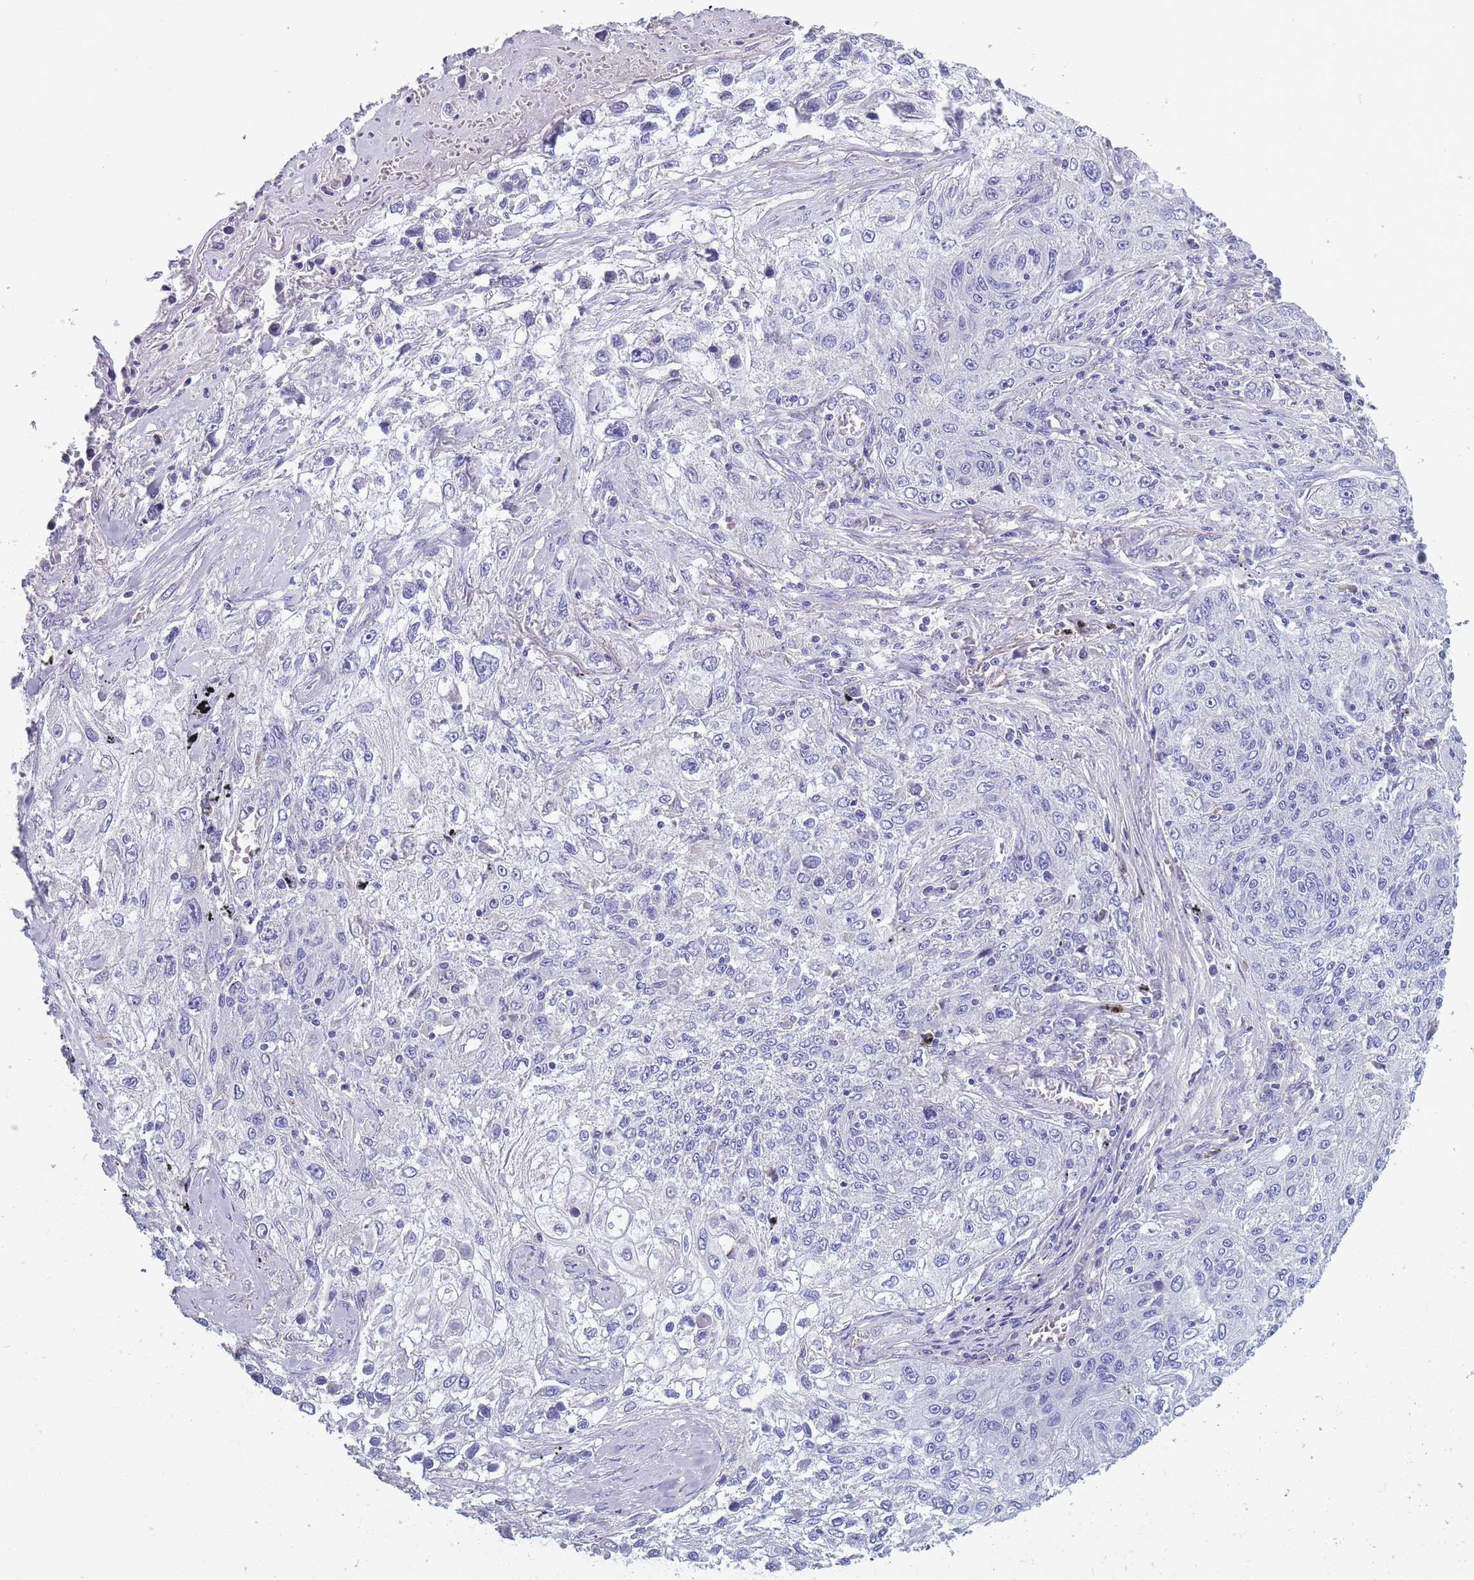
{"staining": {"intensity": "negative", "quantity": "none", "location": "none"}, "tissue": "lung cancer", "cell_type": "Tumor cells", "image_type": "cancer", "snomed": [{"axis": "morphology", "description": "Squamous cell carcinoma, NOS"}, {"axis": "topography", "description": "Lung"}], "caption": "DAB immunohistochemical staining of human lung cancer (squamous cell carcinoma) demonstrates no significant positivity in tumor cells.", "gene": "OR4C5", "patient": {"sex": "female", "age": 69}}